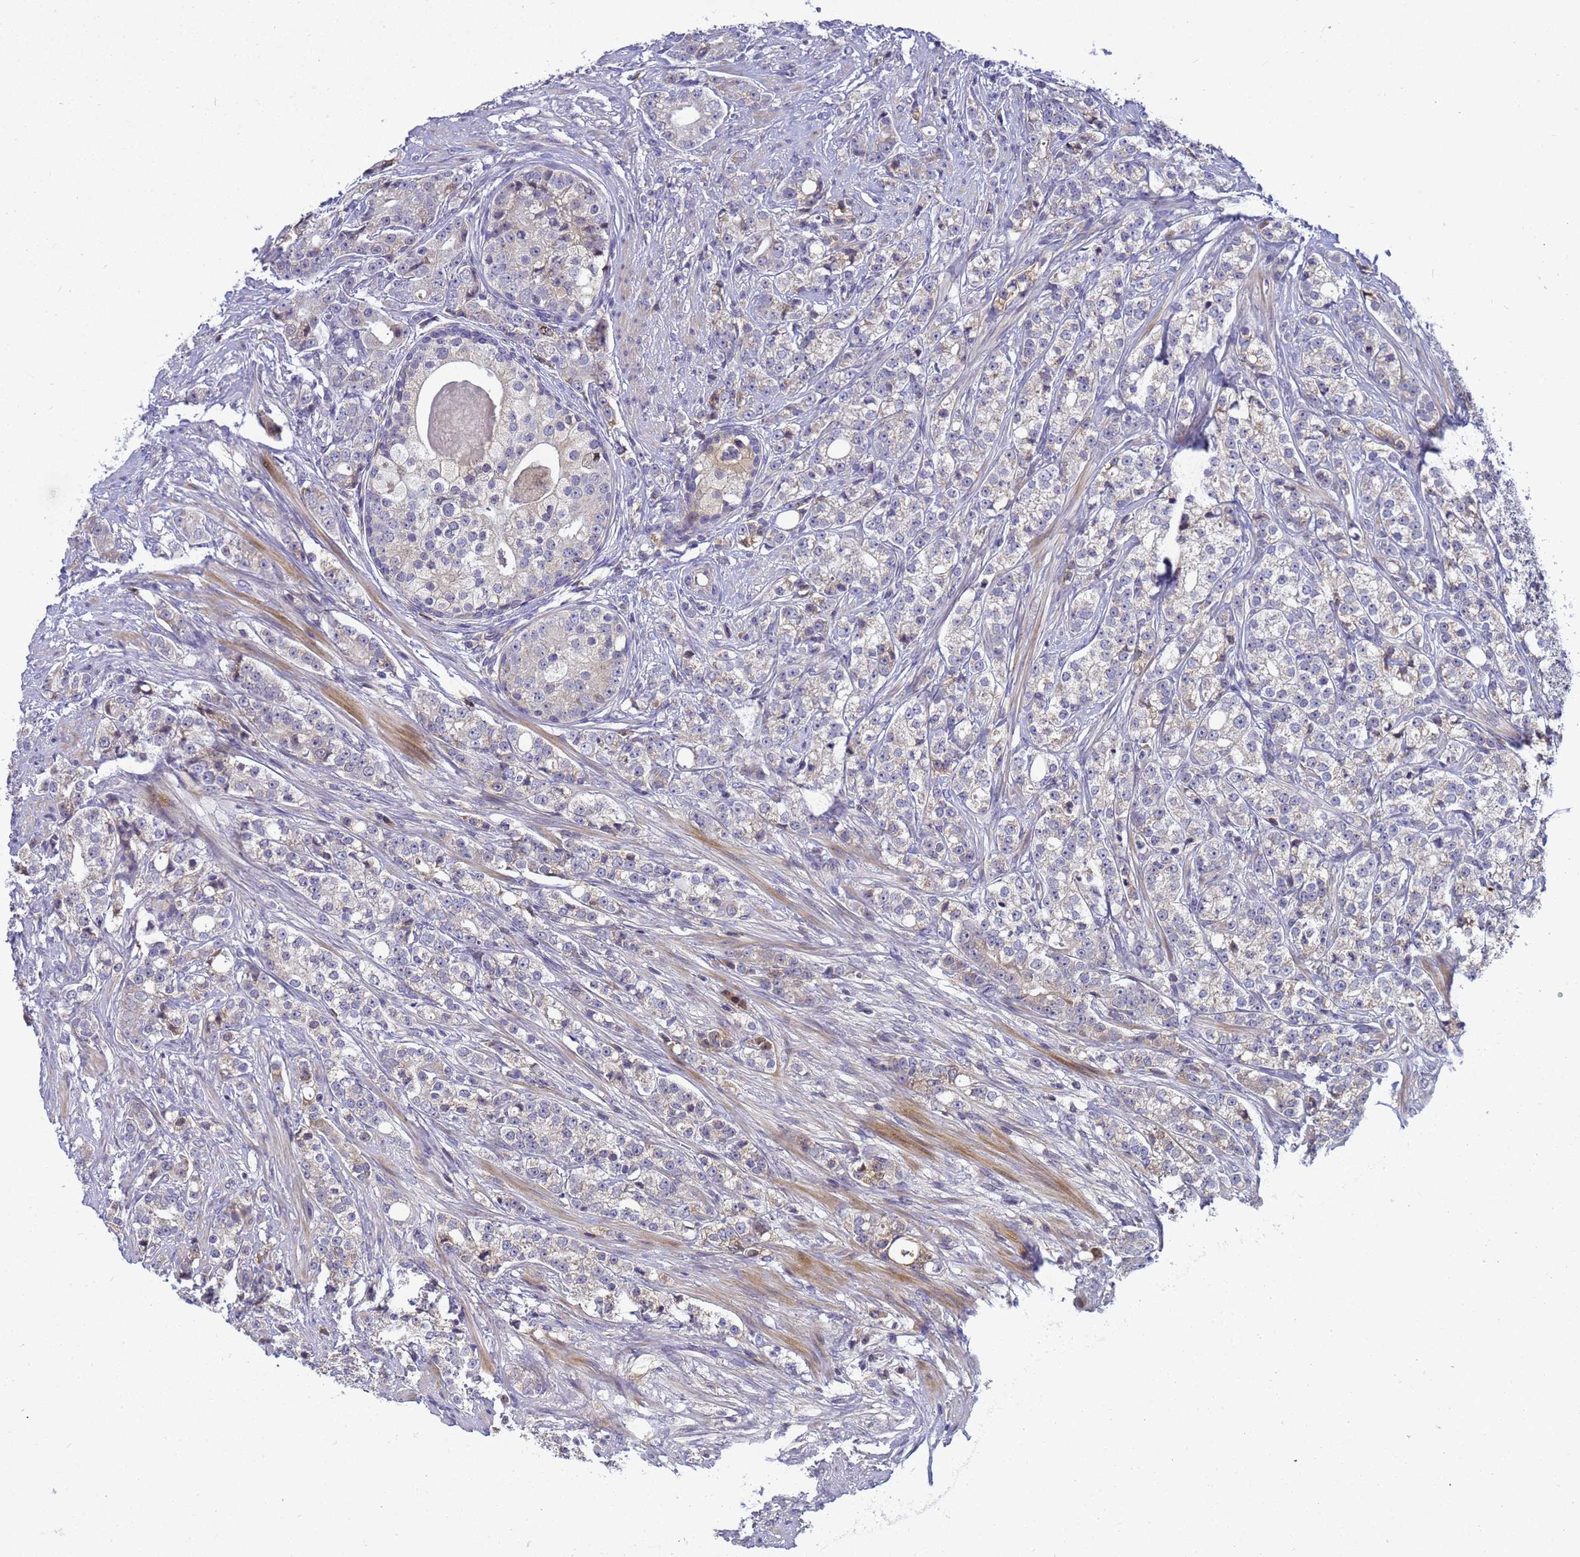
{"staining": {"intensity": "negative", "quantity": "none", "location": "none"}, "tissue": "prostate cancer", "cell_type": "Tumor cells", "image_type": "cancer", "snomed": [{"axis": "morphology", "description": "Adenocarcinoma, High grade"}, {"axis": "topography", "description": "Prostate"}], "caption": "This is an immunohistochemistry image of human prostate cancer. There is no staining in tumor cells.", "gene": "TMEM74B", "patient": {"sex": "male", "age": 69}}